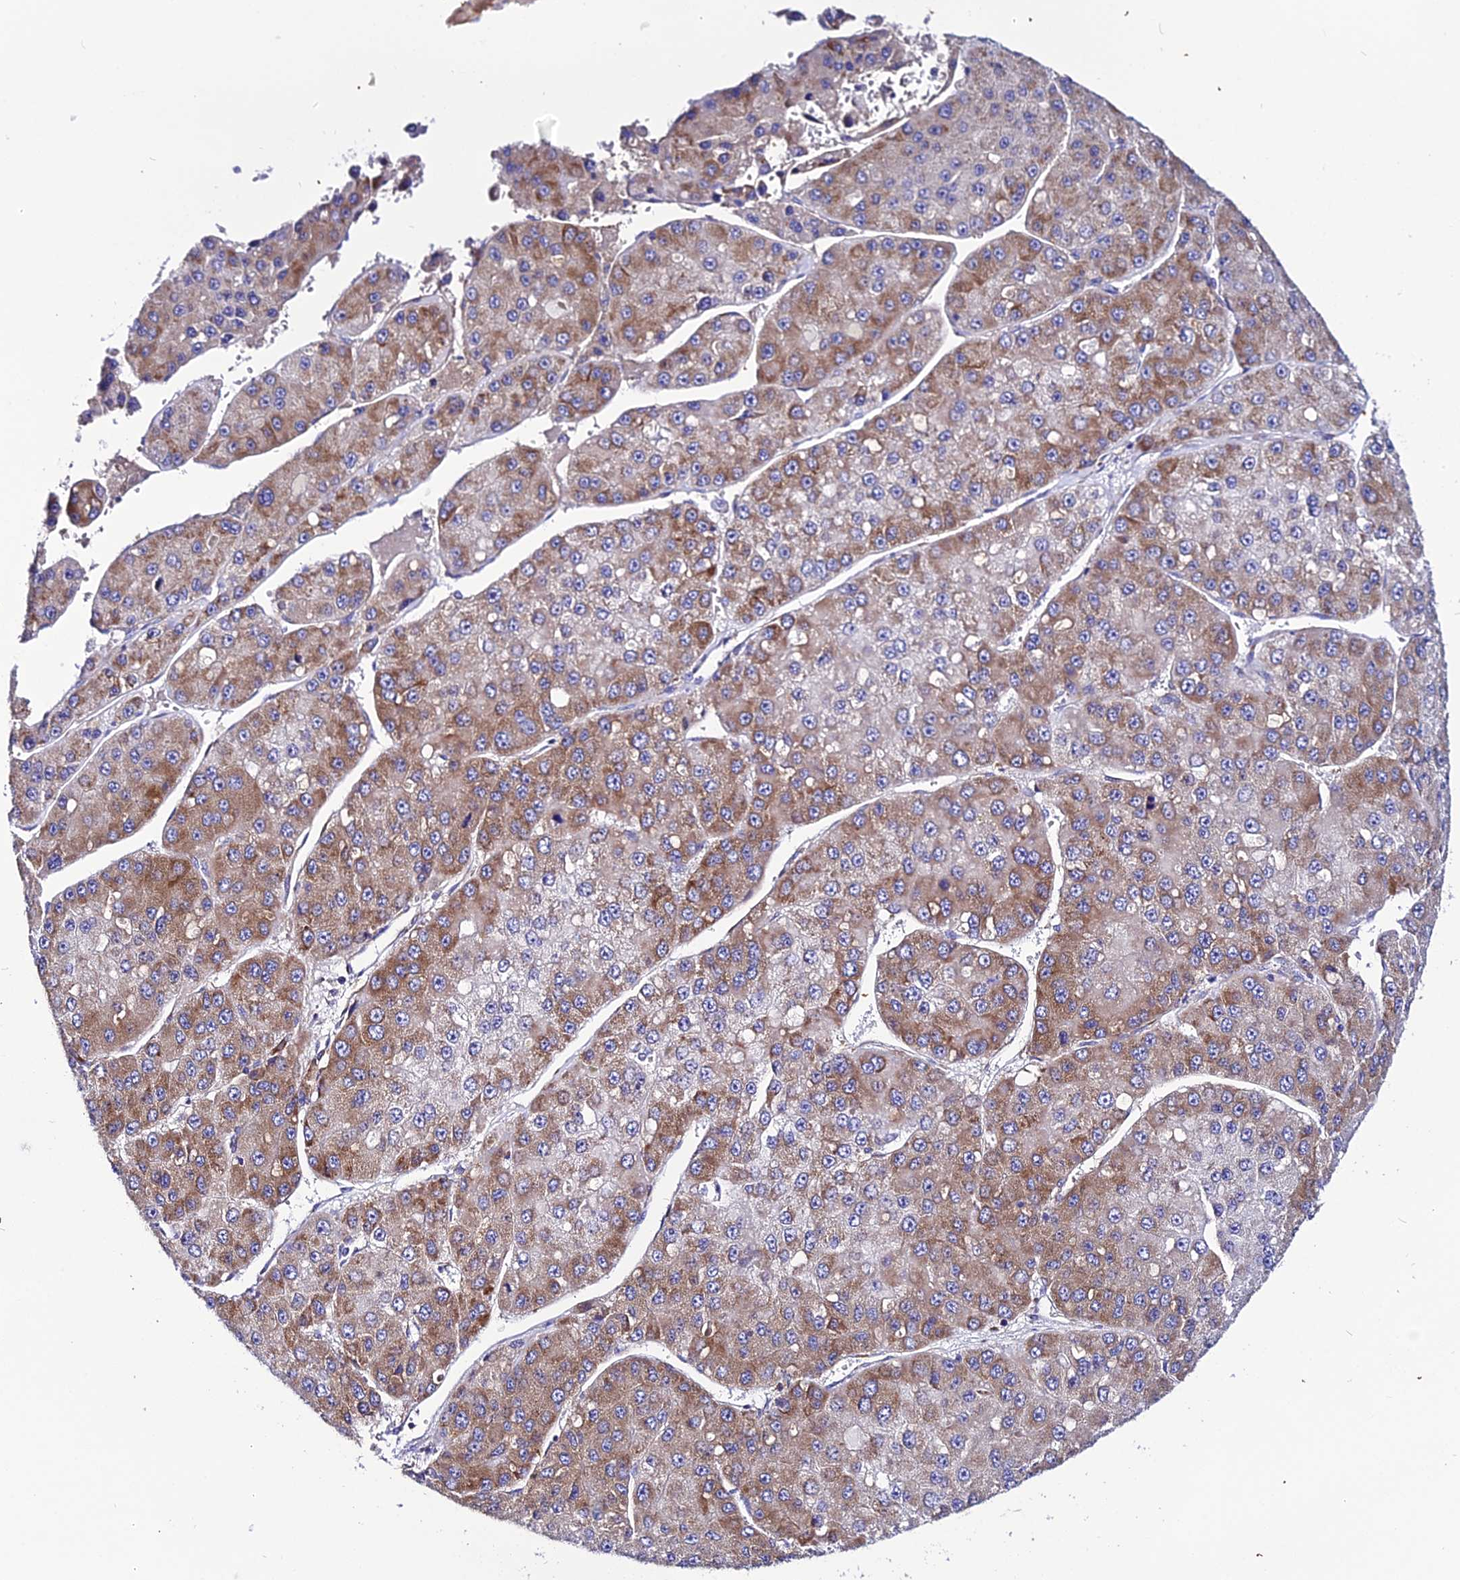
{"staining": {"intensity": "moderate", "quantity": ">75%", "location": "cytoplasmic/membranous"}, "tissue": "liver cancer", "cell_type": "Tumor cells", "image_type": "cancer", "snomed": [{"axis": "morphology", "description": "Carcinoma, Hepatocellular, NOS"}, {"axis": "topography", "description": "Liver"}], "caption": "Immunohistochemistry (IHC) of human liver cancer displays medium levels of moderate cytoplasmic/membranous positivity in about >75% of tumor cells. (brown staining indicates protein expression, while blue staining denotes nuclei).", "gene": "EEF1G", "patient": {"sex": "female", "age": 73}}